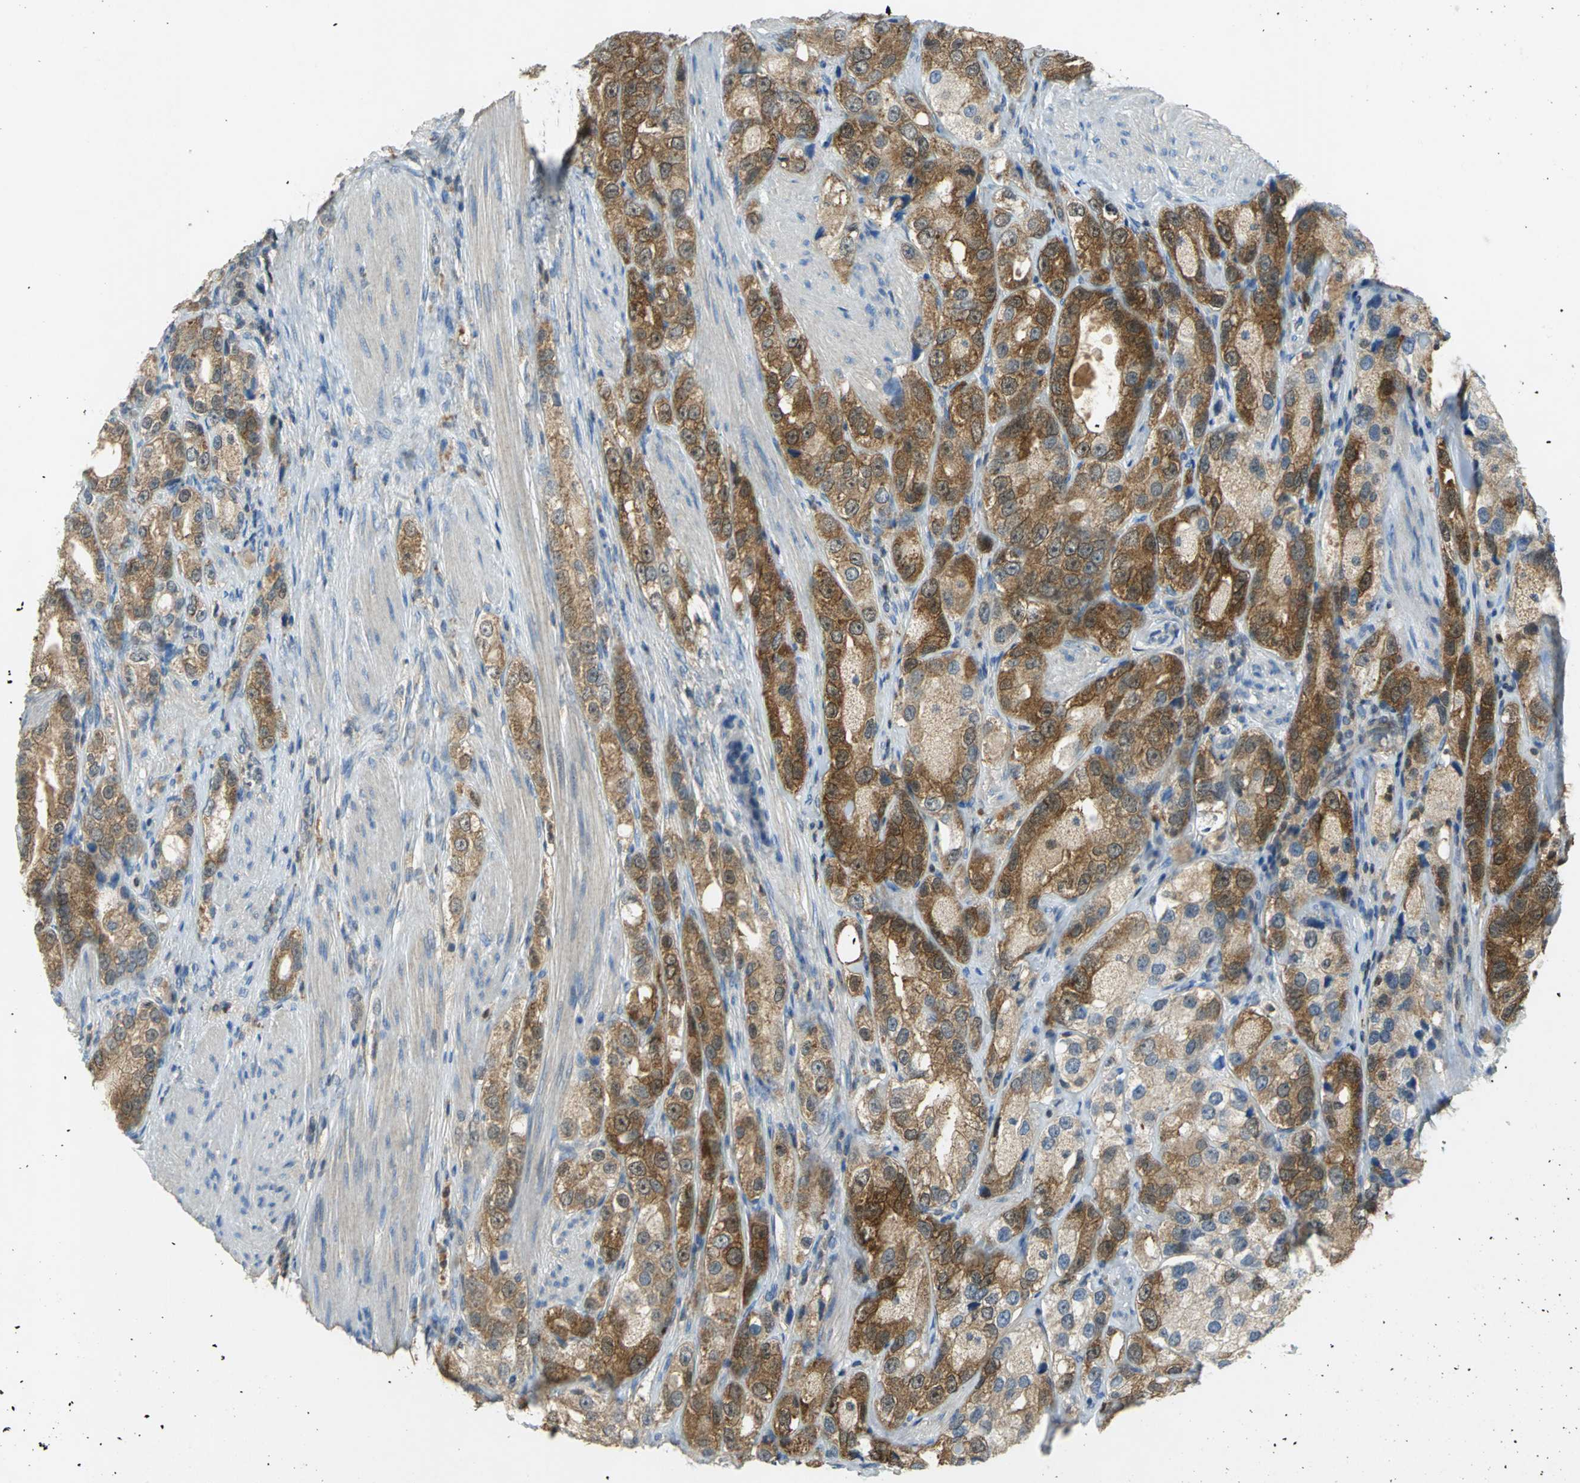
{"staining": {"intensity": "strong", "quantity": ">75%", "location": "cytoplasmic/membranous"}, "tissue": "prostate cancer", "cell_type": "Tumor cells", "image_type": "cancer", "snomed": [{"axis": "morphology", "description": "Adenocarcinoma, High grade"}, {"axis": "topography", "description": "Prostate"}], "caption": "Prostate high-grade adenocarcinoma stained with a protein marker shows strong staining in tumor cells.", "gene": "PPIA", "patient": {"sex": "male", "age": 63}}